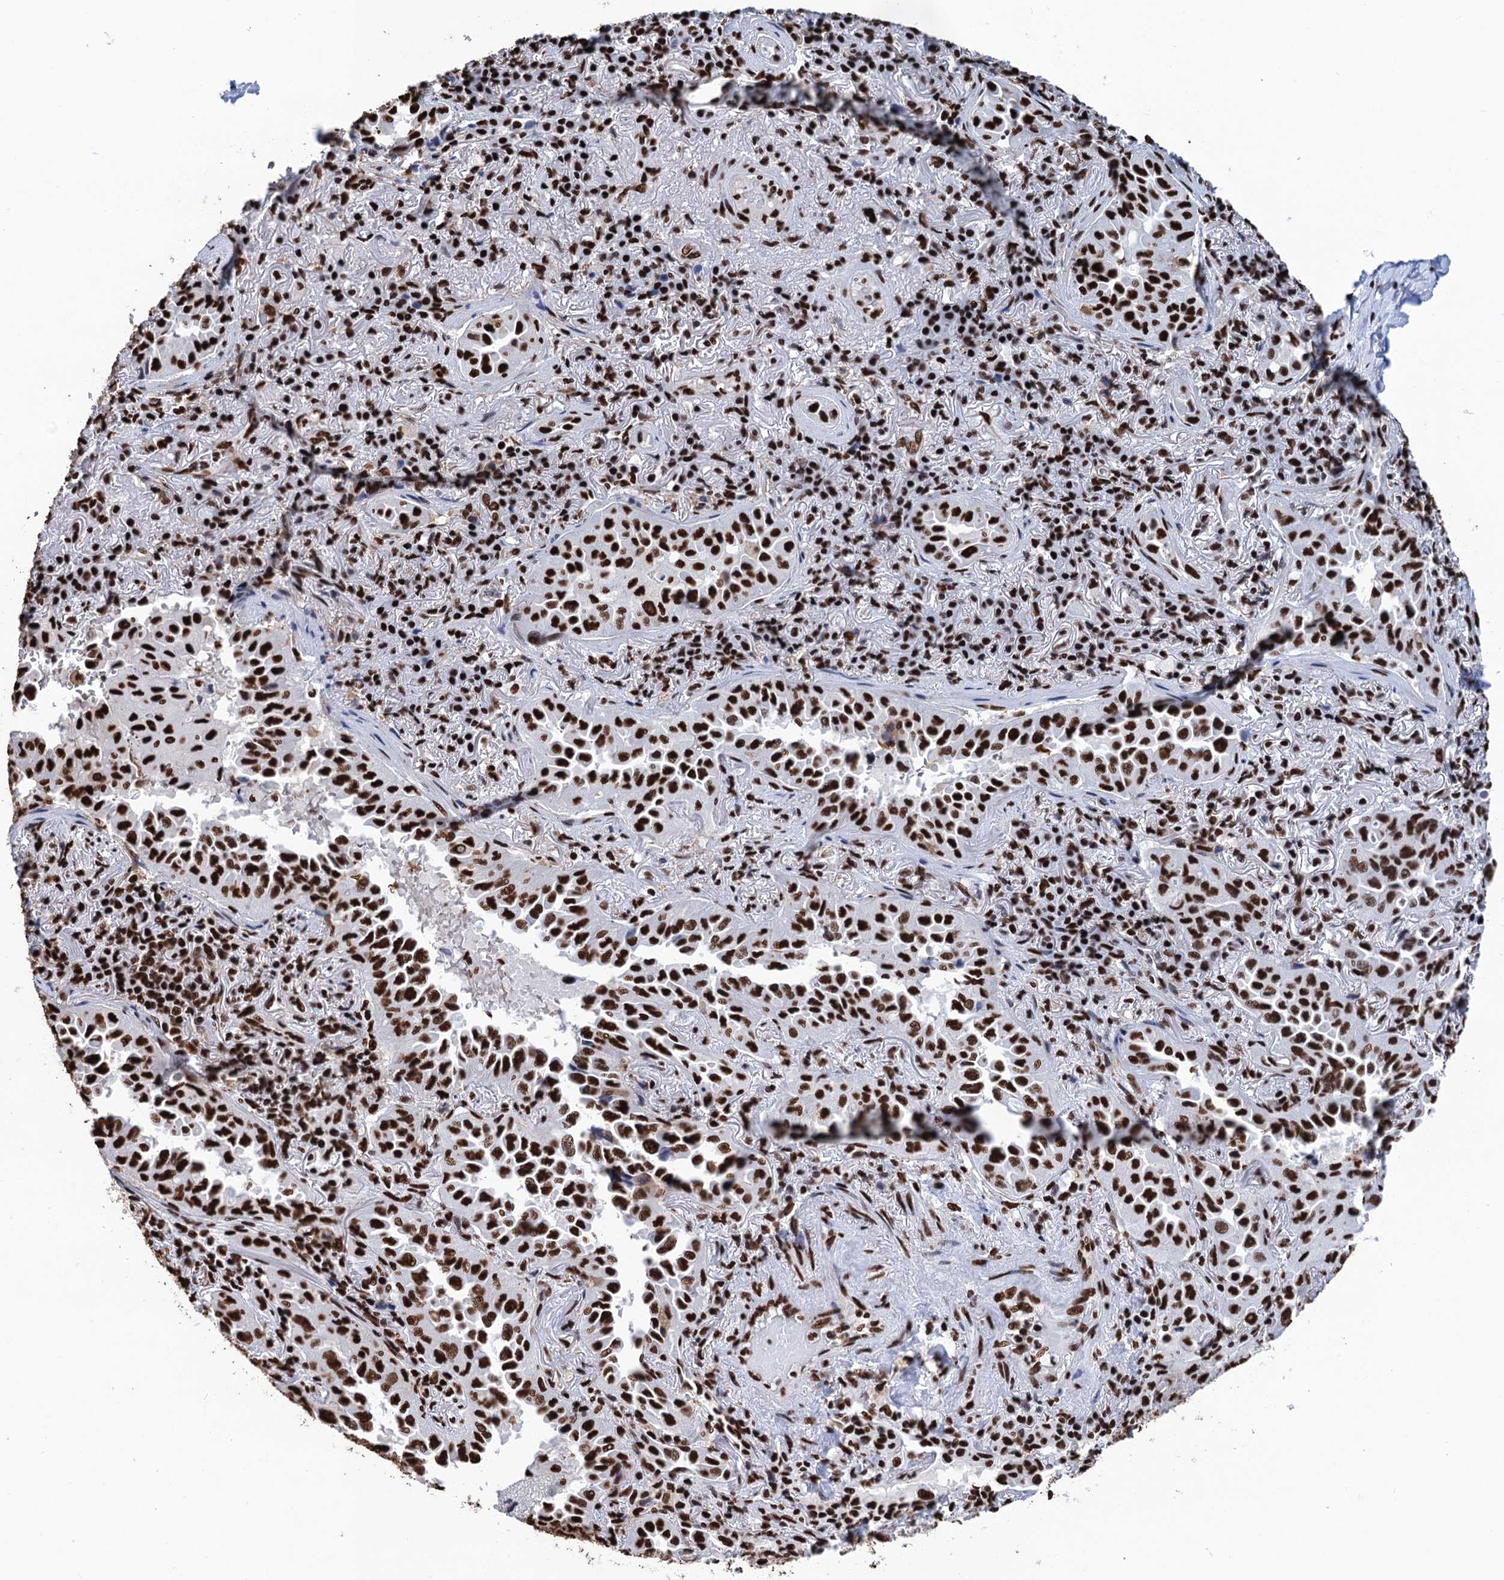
{"staining": {"intensity": "strong", "quantity": ">75%", "location": "nuclear"}, "tissue": "lung cancer", "cell_type": "Tumor cells", "image_type": "cancer", "snomed": [{"axis": "morphology", "description": "Adenocarcinoma, NOS"}, {"axis": "topography", "description": "Lung"}], "caption": "The image shows immunohistochemical staining of lung adenocarcinoma. There is strong nuclear positivity is present in about >75% of tumor cells.", "gene": "UBA2", "patient": {"sex": "female", "age": 69}}